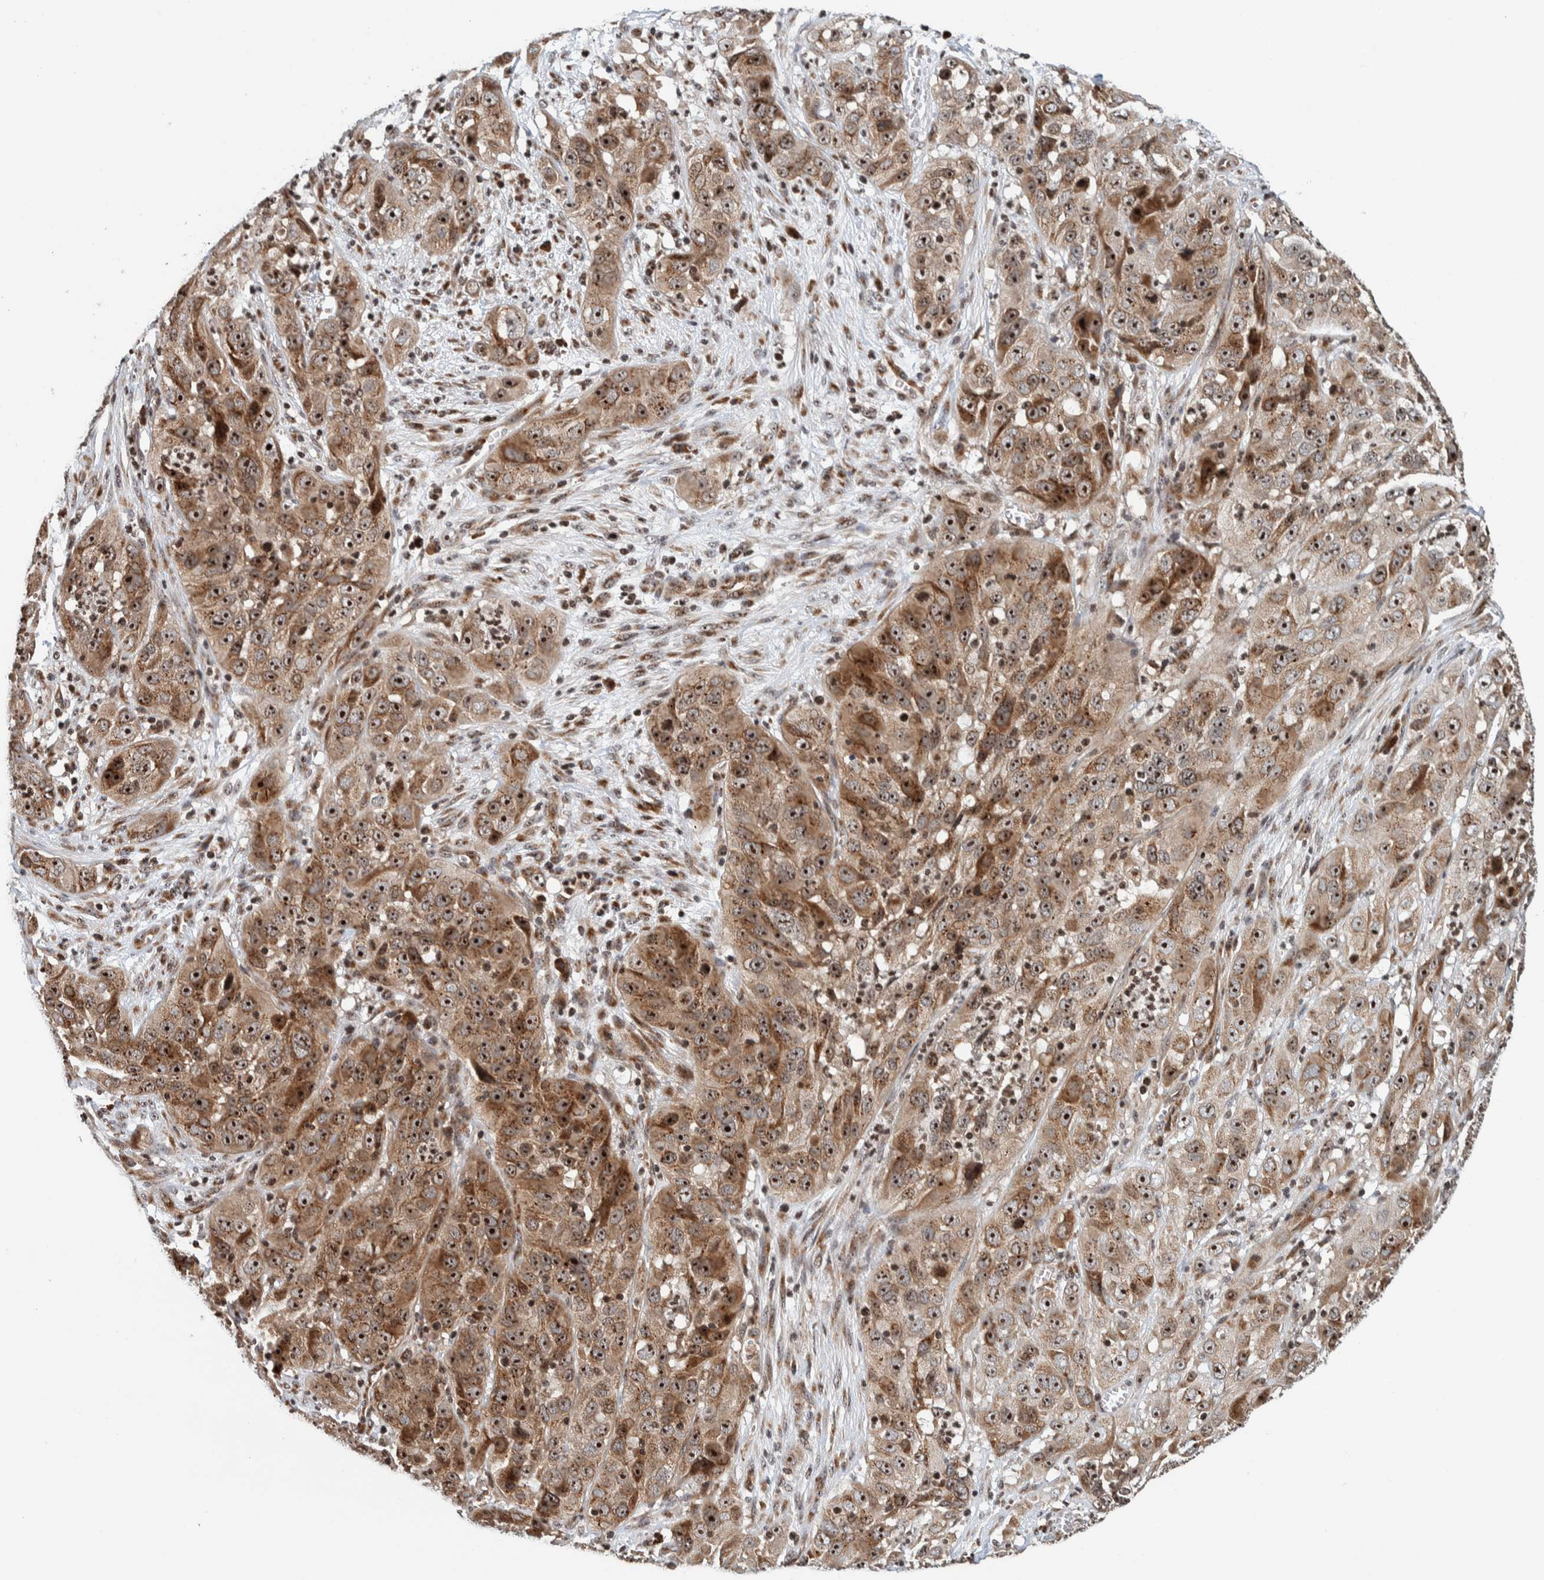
{"staining": {"intensity": "moderate", "quantity": ">75%", "location": "cytoplasmic/membranous,nuclear"}, "tissue": "cervical cancer", "cell_type": "Tumor cells", "image_type": "cancer", "snomed": [{"axis": "morphology", "description": "Squamous cell carcinoma, NOS"}, {"axis": "topography", "description": "Cervix"}], "caption": "Human cervical cancer stained for a protein (brown) reveals moderate cytoplasmic/membranous and nuclear positive staining in about >75% of tumor cells.", "gene": "CCDC182", "patient": {"sex": "female", "age": 32}}